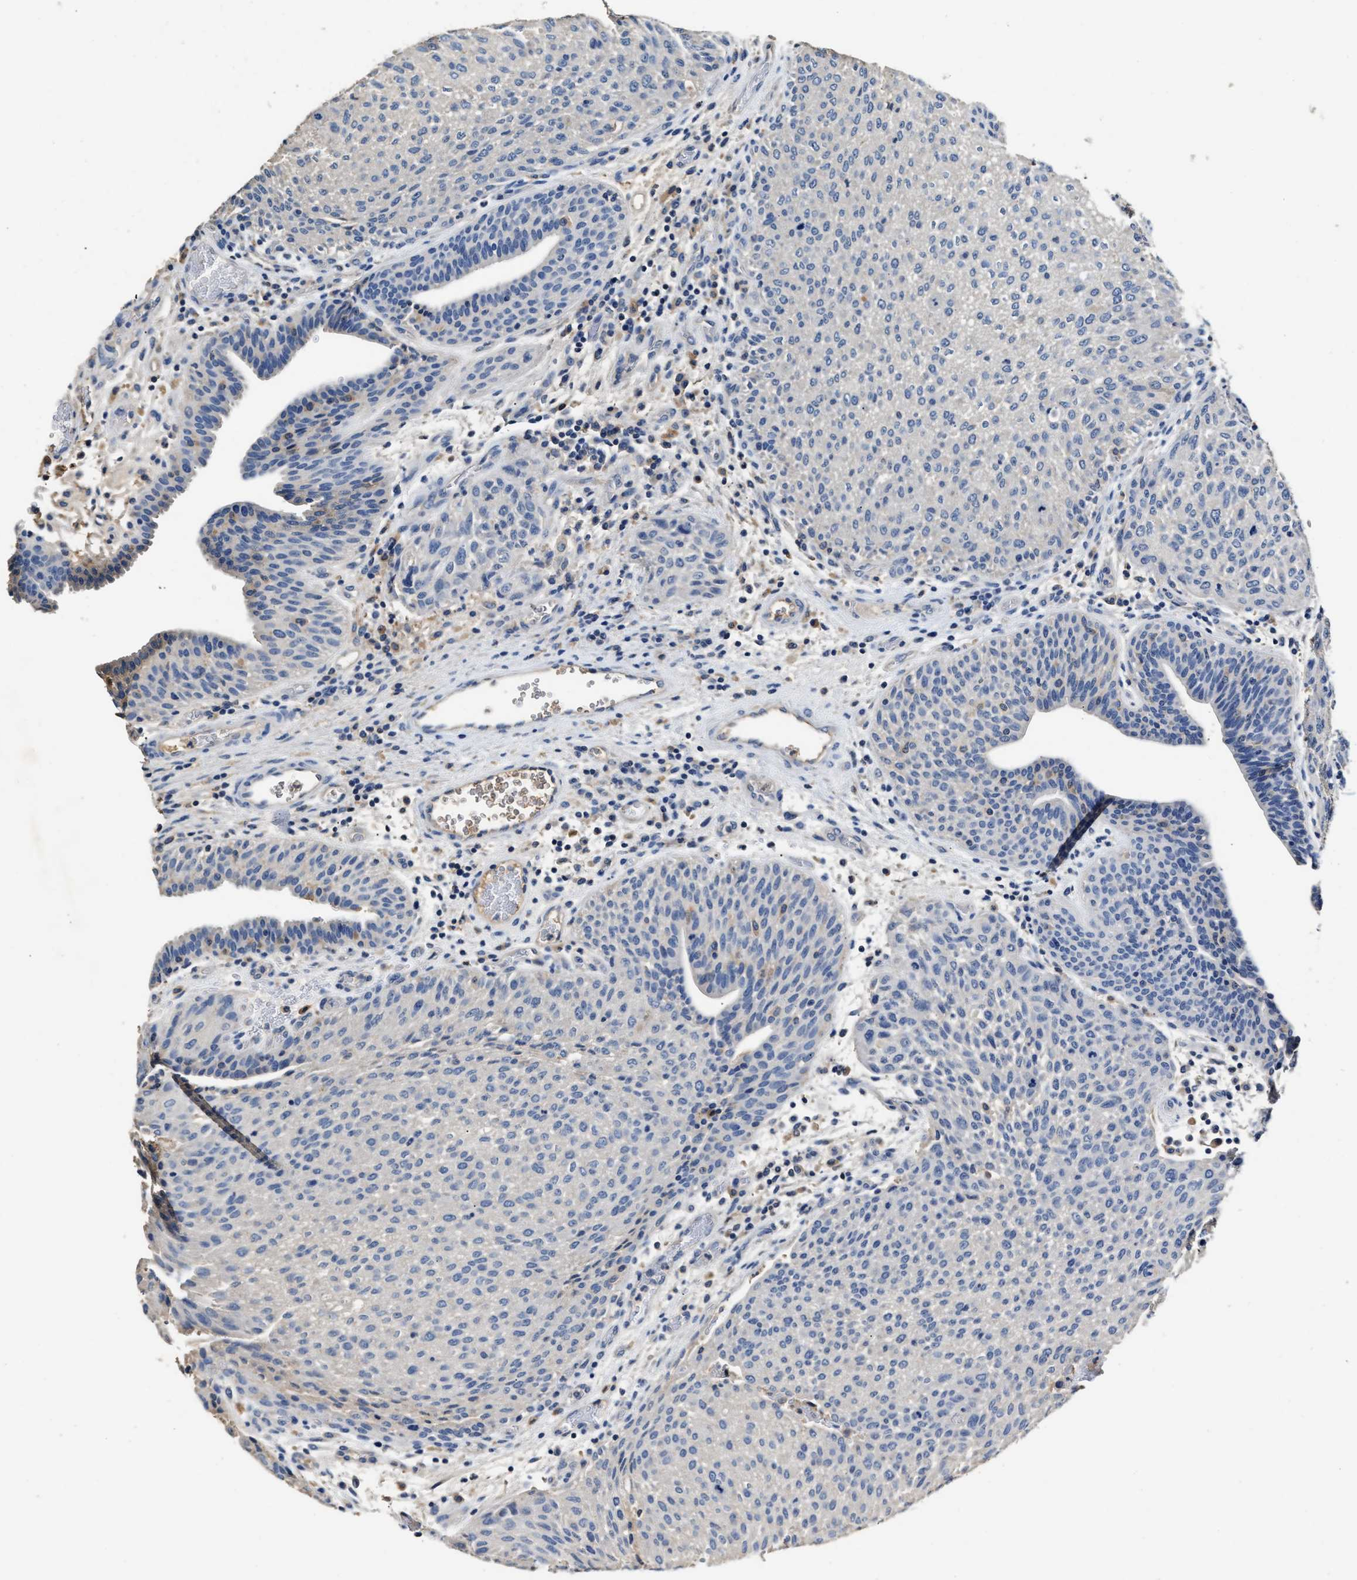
{"staining": {"intensity": "negative", "quantity": "none", "location": "none"}, "tissue": "urothelial cancer", "cell_type": "Tumor cells", "image_type": "cancer", "snomed": [{"axis": "morphology", "description": "Urothelial carcinoma, Low grade"}, {"axis": "morphology", "description": "Urothelial carcinoma, High grade"}, {"axis": "topography", "description": "Urinary bladder"}], "caption": "DAB (3,3'-diaminobenzidine) immunohistochemical staining of human urothelial carcinoma (low-grade) shows no significant positivity in tumor cells. (Immunohistochemistry, brightfield microscopy, high magnification).", "gene": "SLCO2B1", "patient": {"sex": "male", "age": 35}}